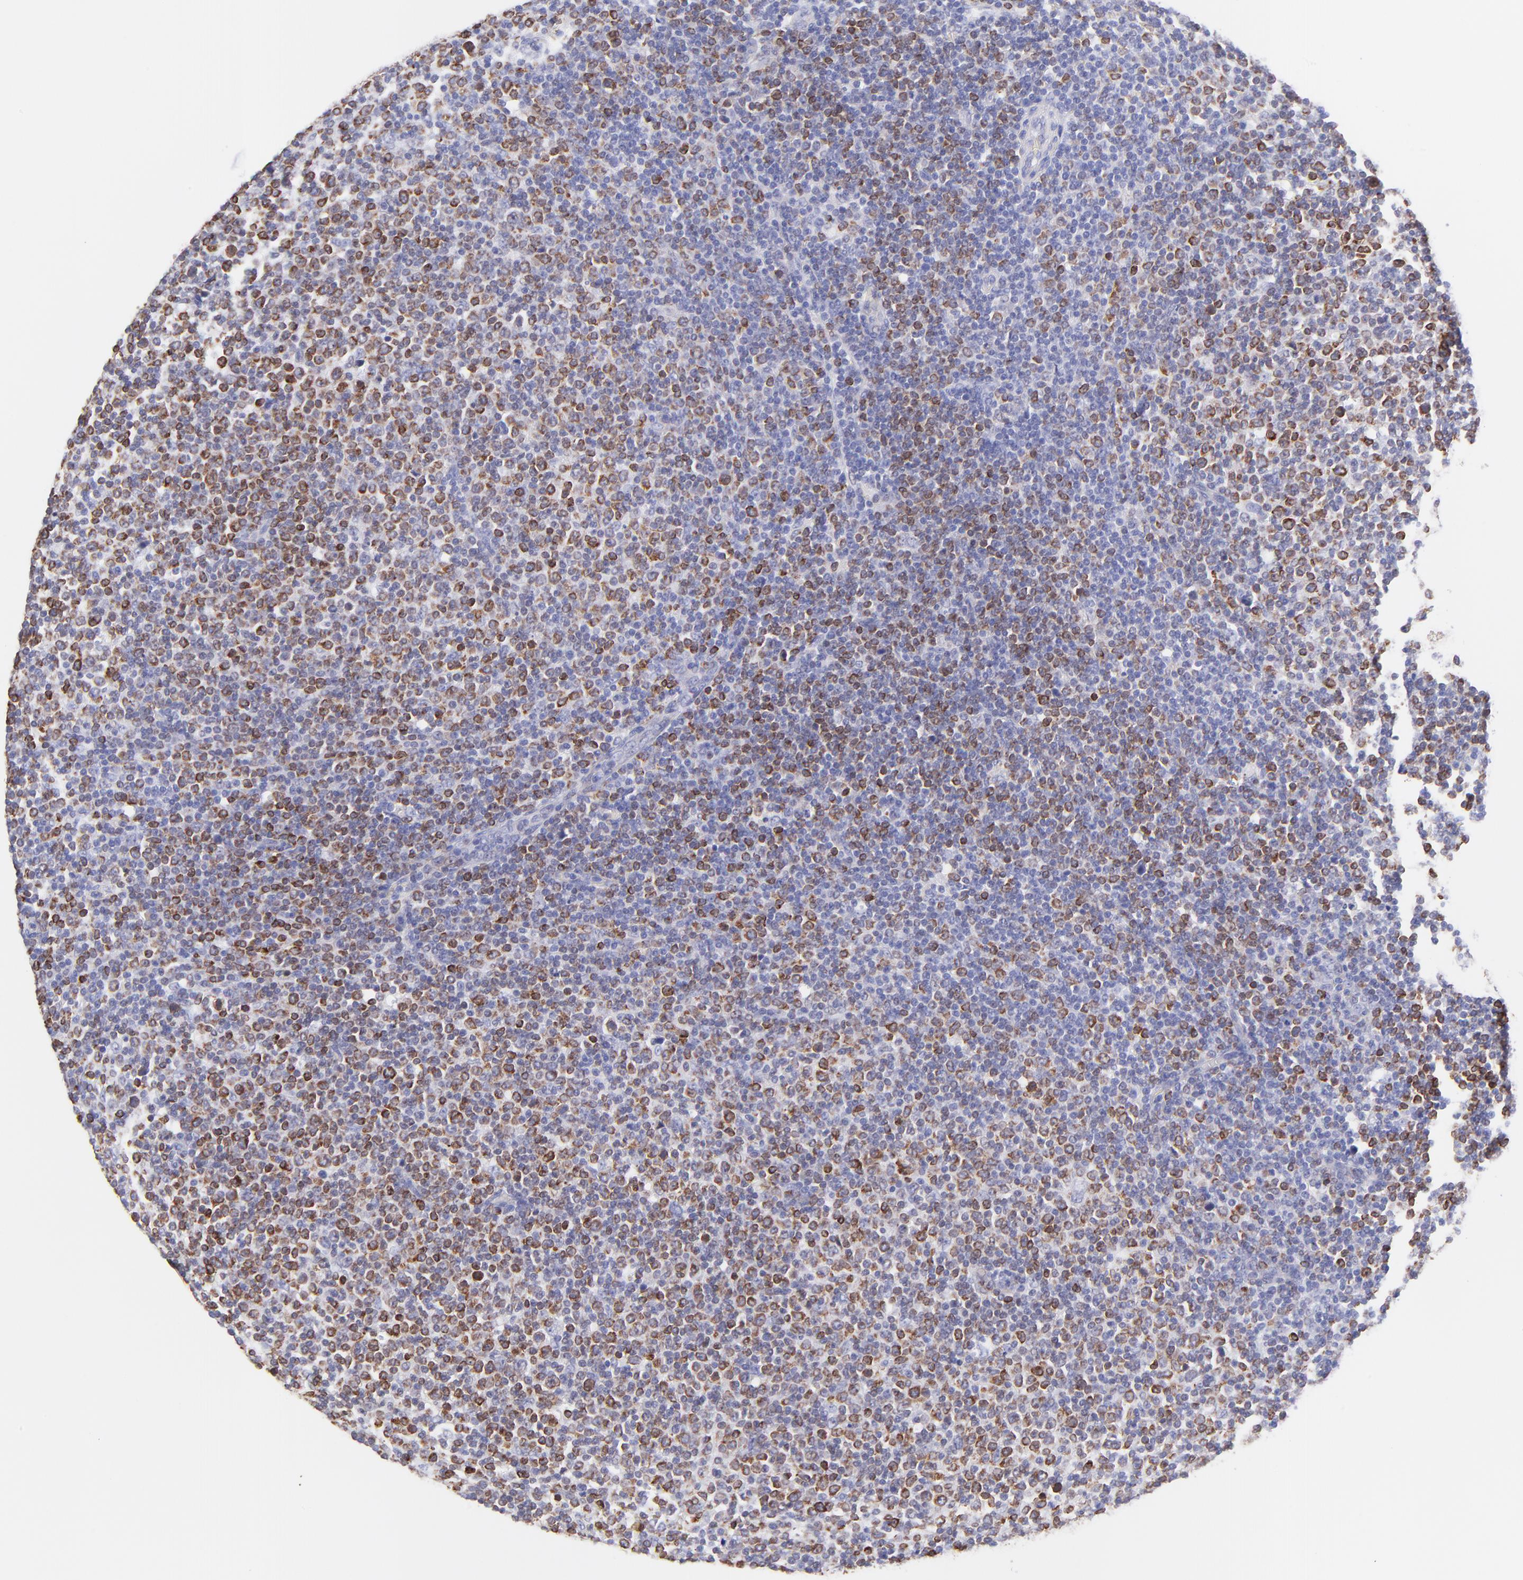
{"staining": {"intensity": "strong", "quantity": "25%-75%", "location": "cytoplasmic/membranous"}, "tissue": "lymphoma", "cell_type": "Tumor cells", "image_type": "cancer", "snomed": [{"axis": "morphology", "description": "Malignant lymphoma, non-Hodgkin's type, Low grade"}, {"axis": "topography", "description": "Lymph node"}], "caption": "Lymphoma stained with a protein marker shows strong staining in tumor cells.", "gene": "IRAG2", "patient": {"sex": "male", "age": 70}}